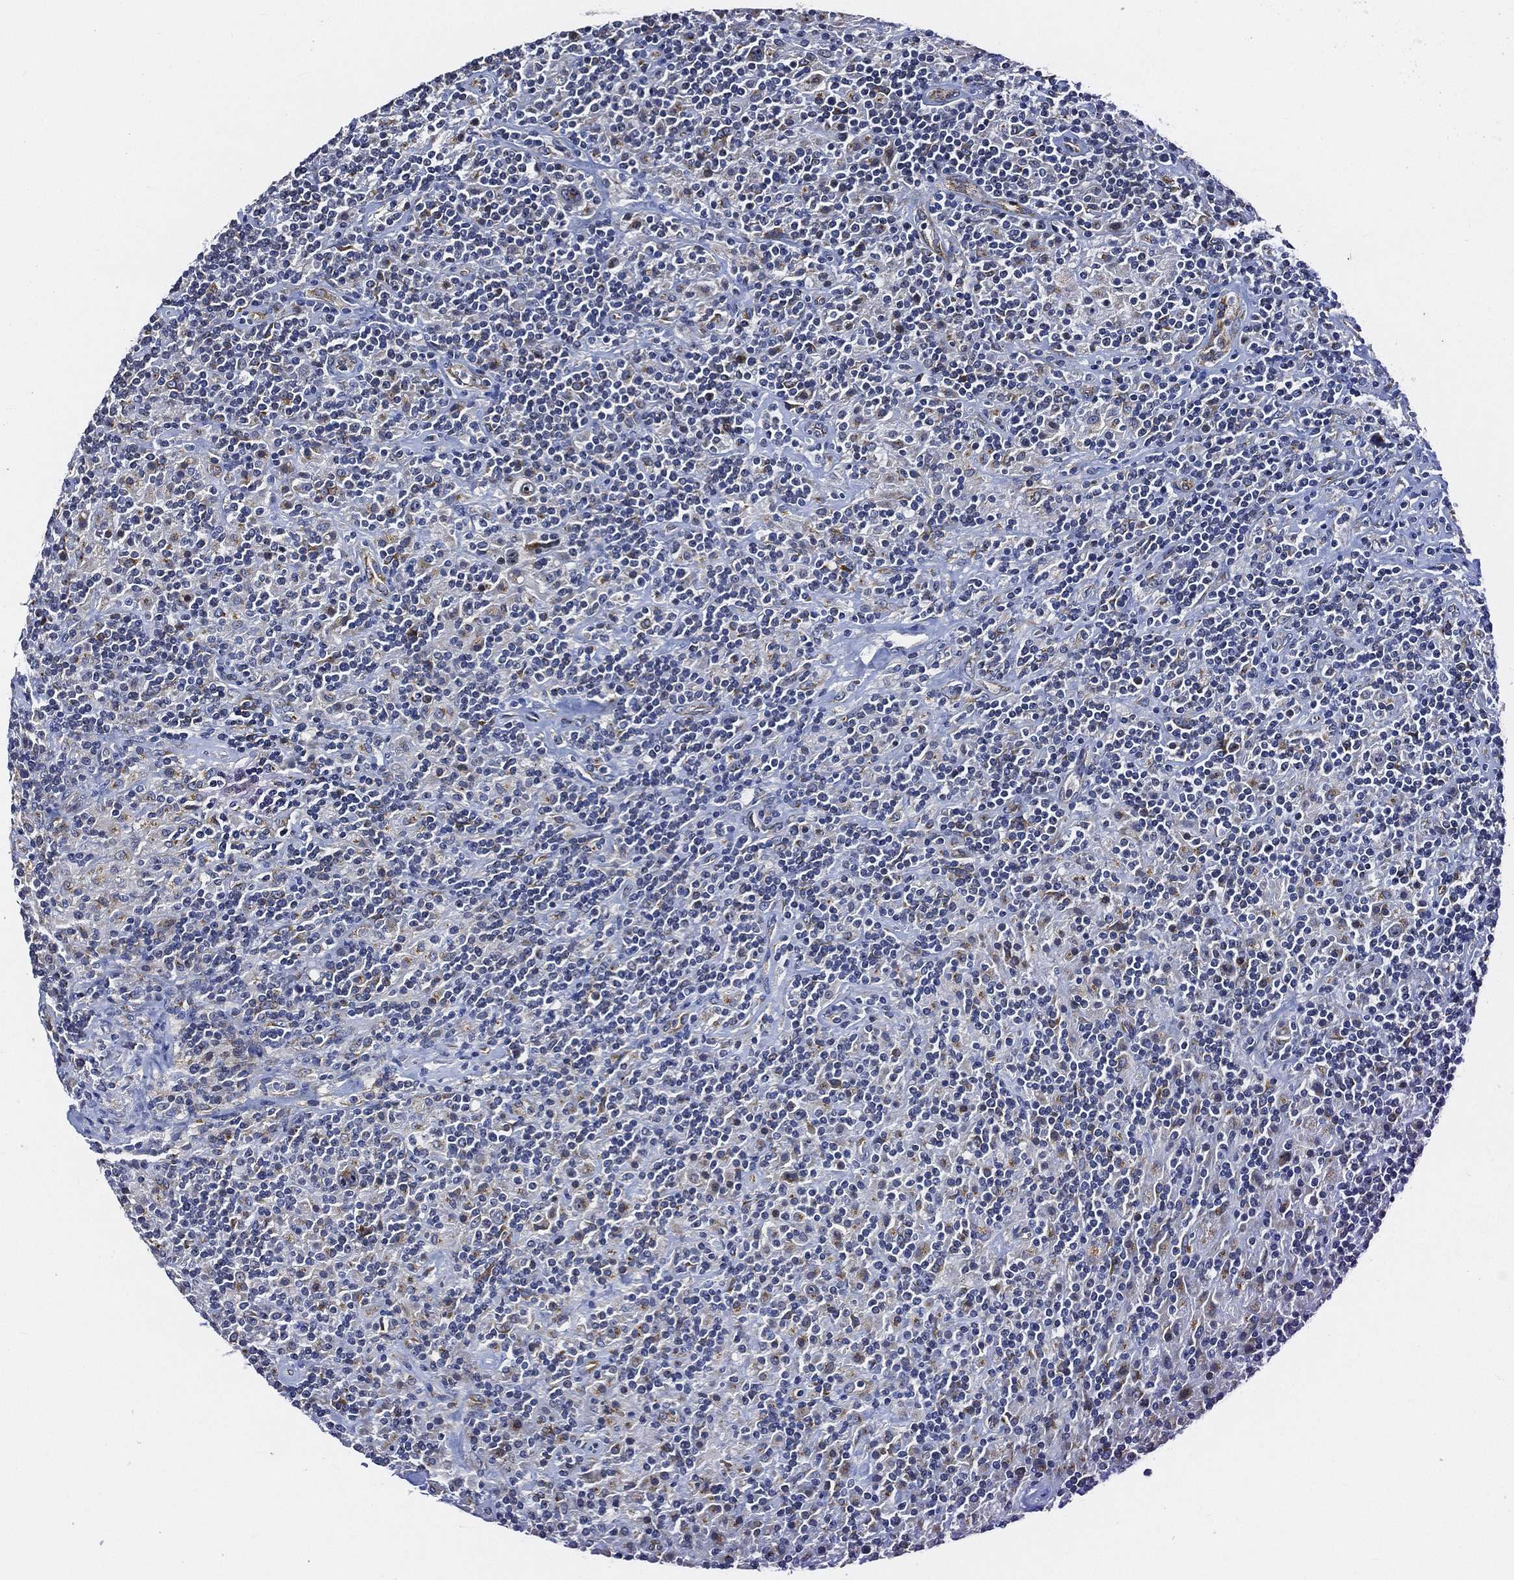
{"staining": {"intensity": "negative", "quantity": "none", "location": "none"}, "tissue": "lymphoma", "cell_type": "Tumor cells", "image_type": "cancer", "snomed": [{"axis": "morphology", "description": "Hodgkin's disease, NOS"}, {"axis": "topography", "description": "Lymph node"}], "caption": "This is an immunohistochemistry micrograph of lymphoma. There is no staining in tumor cells.", "gene": "TICAM1", "patient": {"sex": "male", "age": 70}}